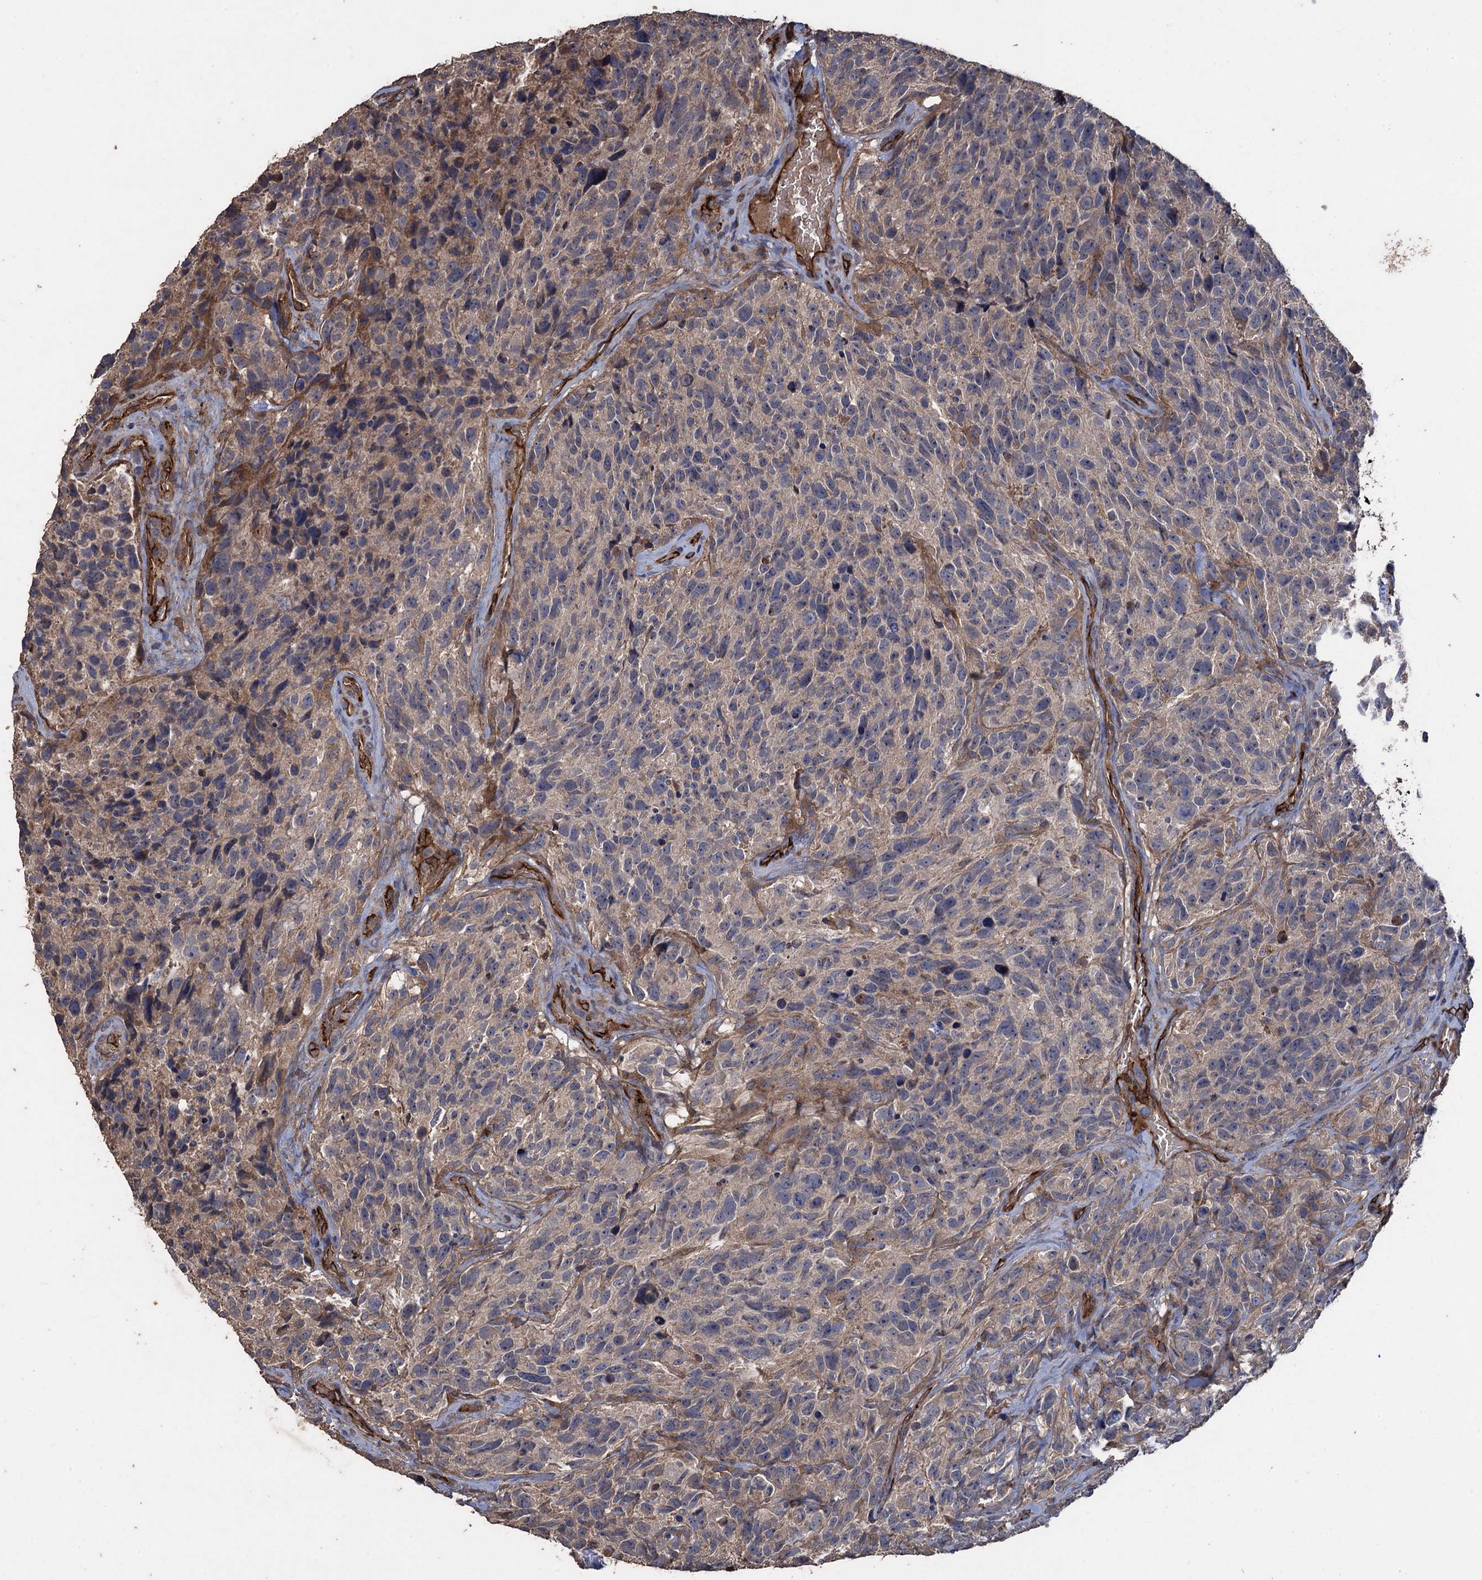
{"staining": {"intensity": "weak", "quantity": "25%-75%", "location": "cytoplasmic/membranous"}, "tissue": "glioma", "cell_type": "Tumor cells", "image_type": "cancer", "snomed": [{"axis": "morphology", "description": "Glioma, malignant, High grade"}, {"axis": "topography", "description": "Brain"}], "caption": "Immunohistochemistry (IHC) of human glioma shows low levels of weak cytoplasmic/membranous positivity in approximately 25%-75% of tumor cells. (IHC, brightfield microscopy, high magnification).", "gene": "TXNDC11", "patient": {"sex": "male", "age": 69}}